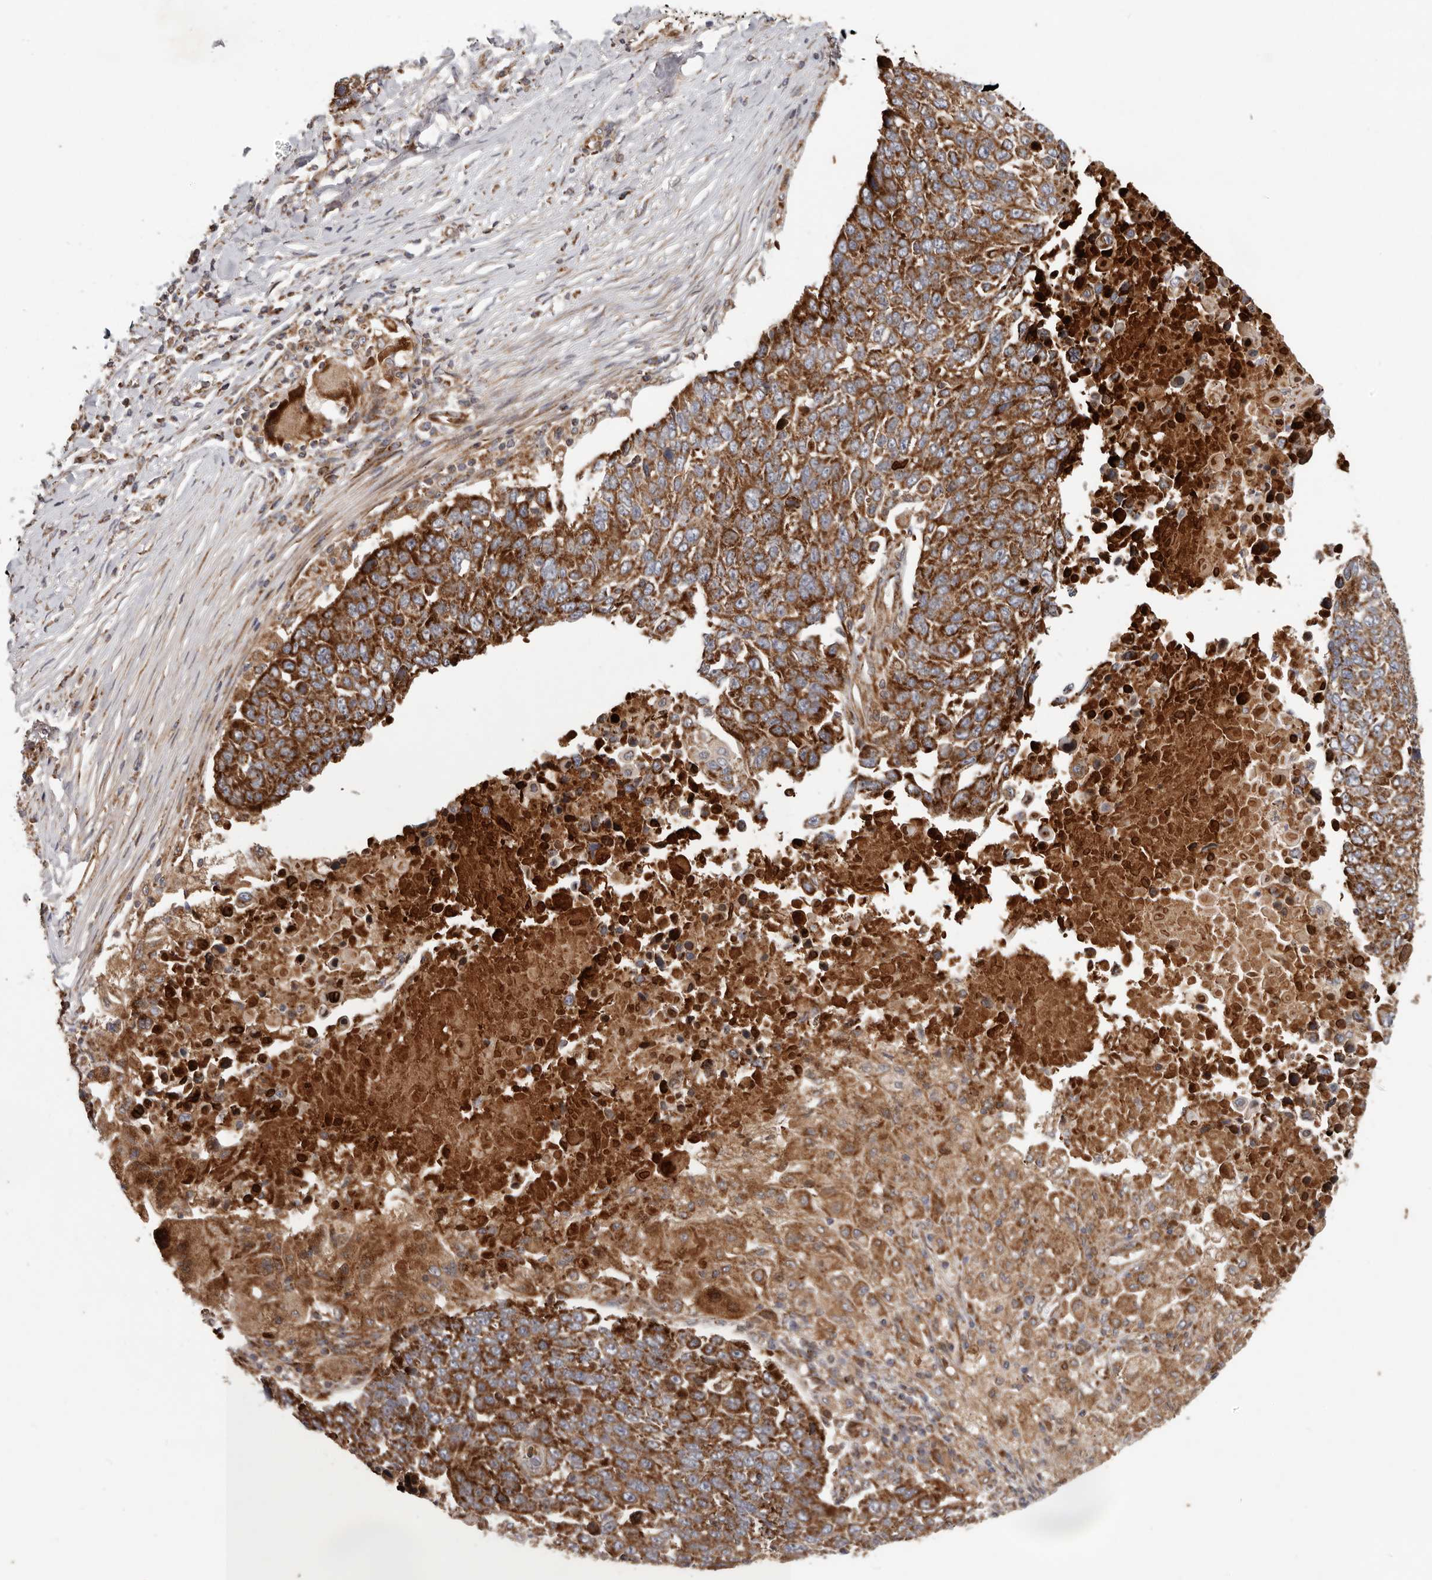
{"staining": {"intensity": "strong", "quantity": ">75%", "location": "cytoplasmic/membranous"}, "tissue": "lung cancer", "cell_type": "Tumor cells", "image_type": "cancer", "snomed": [{"axis": "morphology", "description": "Squamous cell carcinoma, NOS"}, {"axis": "topography", "description": "Lung"}], "caption": "This micrograph demonstrates IHC staining of lung cancer (squamous cell carcinoma), with high strong cytoplasmic/membranous expression in approximately >75% of tumor cells.", "gene": "MRPS10", "patient": {"sex": "male", "age": 66}}